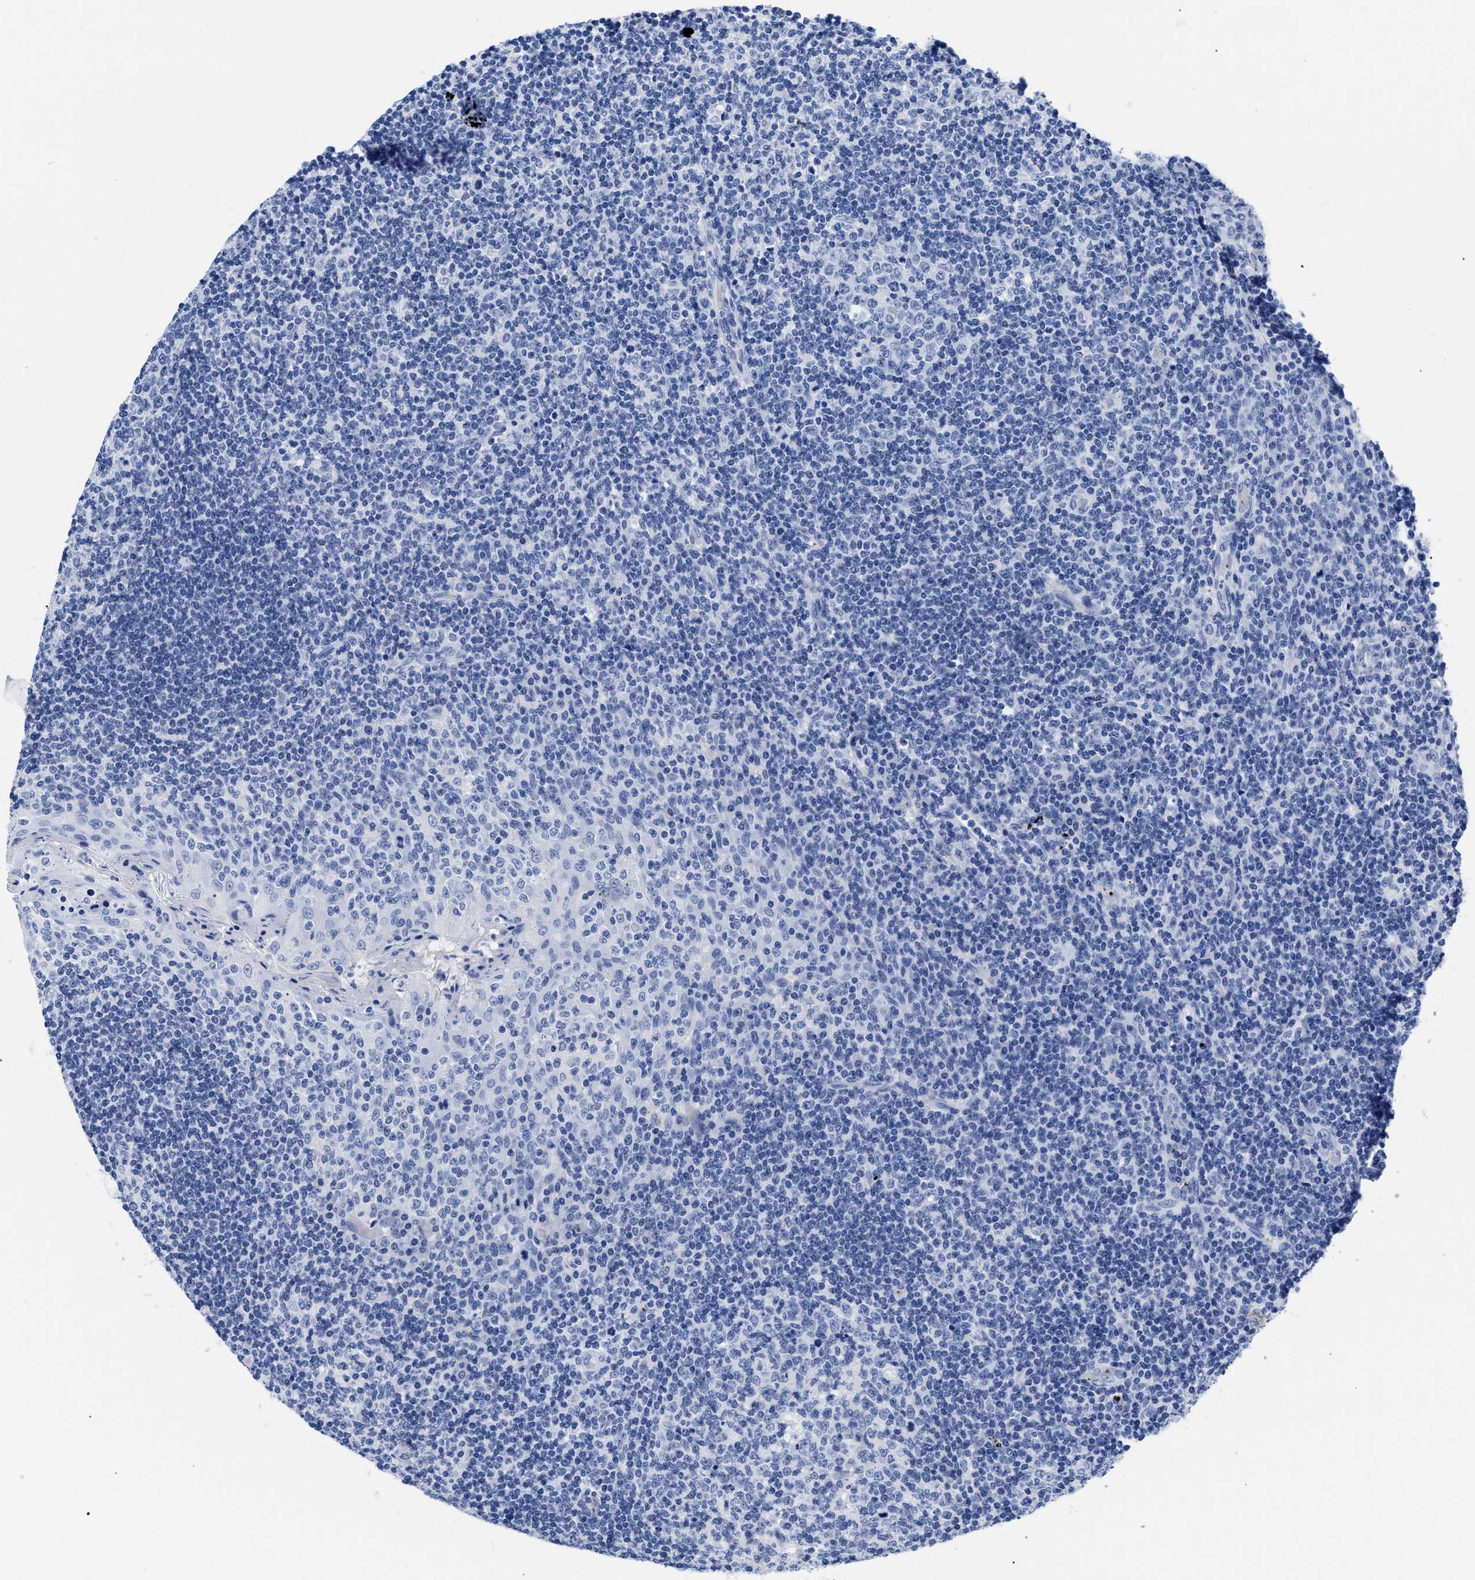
{"staining": {"intensity": "negative", "quantity": "none", "location": "none"}, "tissue": "tonsil", "cell_type": "Germinal center cells", "image_type": "normal", "snomed": [{"axis": "morphology", "description": "Normal tissue, NOS"}, {"axis": "topography", "description": "Tonsil"}], "caption": "IHC photomicrograph of unremarkable tonsil: human tonsil stained with DAB (3,3'-diaminobenzidine) demonstrates no significant protein expression in germinal center cells. (DAB IHC visualized using brightfield microscopy, high magnification).", "gene": "TREML1", "patient": {"sex": "female", "age": 19}}